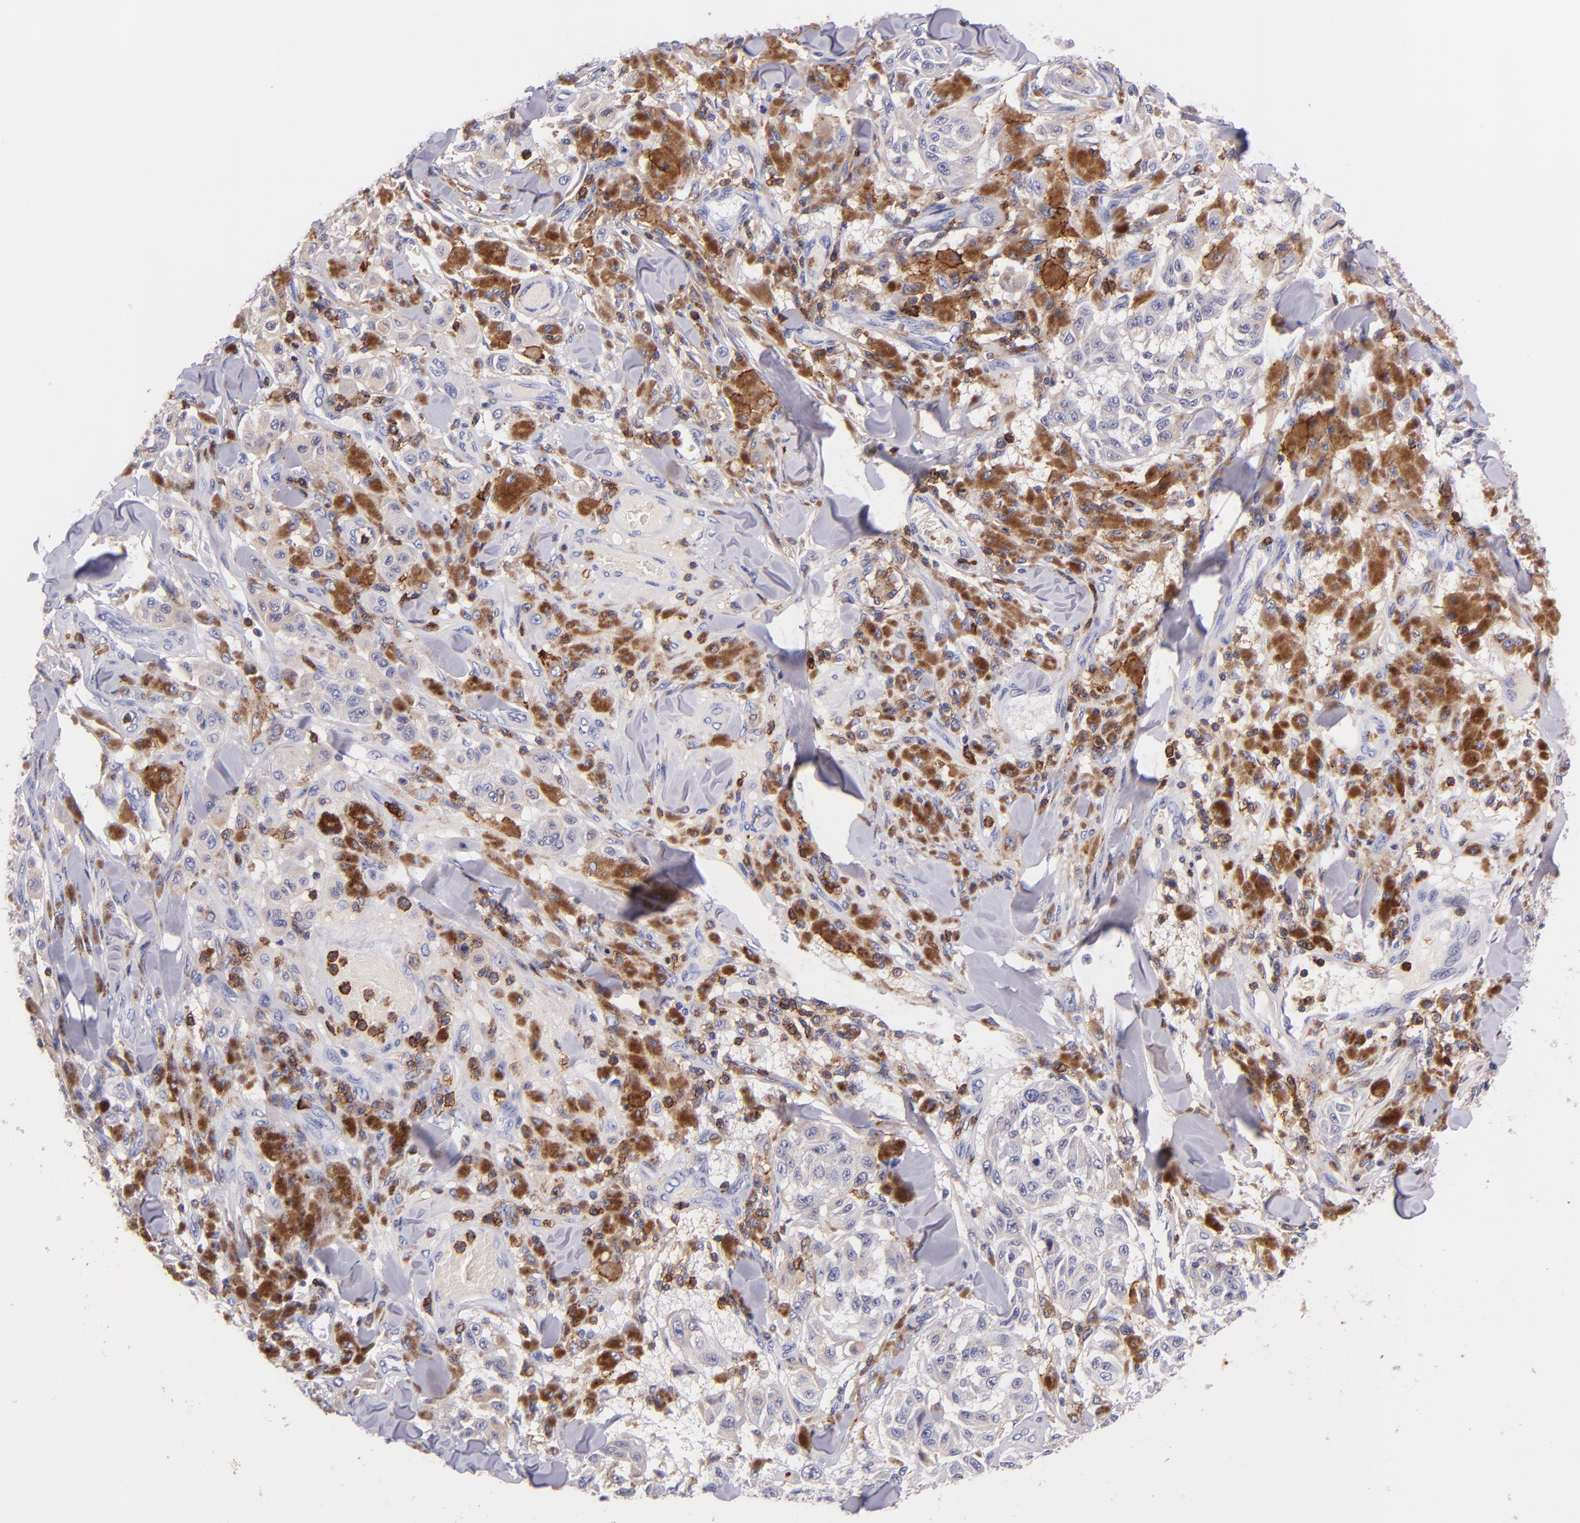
{"staining": {"intensity": "weak", "quantity": "25%-75%", "location": "cytoplasmic/membranous"}, "tissue": "melanoma", "cell_type": "Tumor cells", "image_type": "cancer", "snomed": [{"axis": "morphology", "description": "Malignant melanoma, NOS"}, {"axis": "topography", "description": "Skin"}], "caption": "IHC of melanoma displays low levels of weak cytoplasmic/membranous positivity in approximately 25%-75% of tumor cells. (DAB (3,3'-diaminobenzidine) = brown stain, brightfield microscopy at high magnification).", "gene": "SPN", "patient": {"sex": "female", "age": 64}}